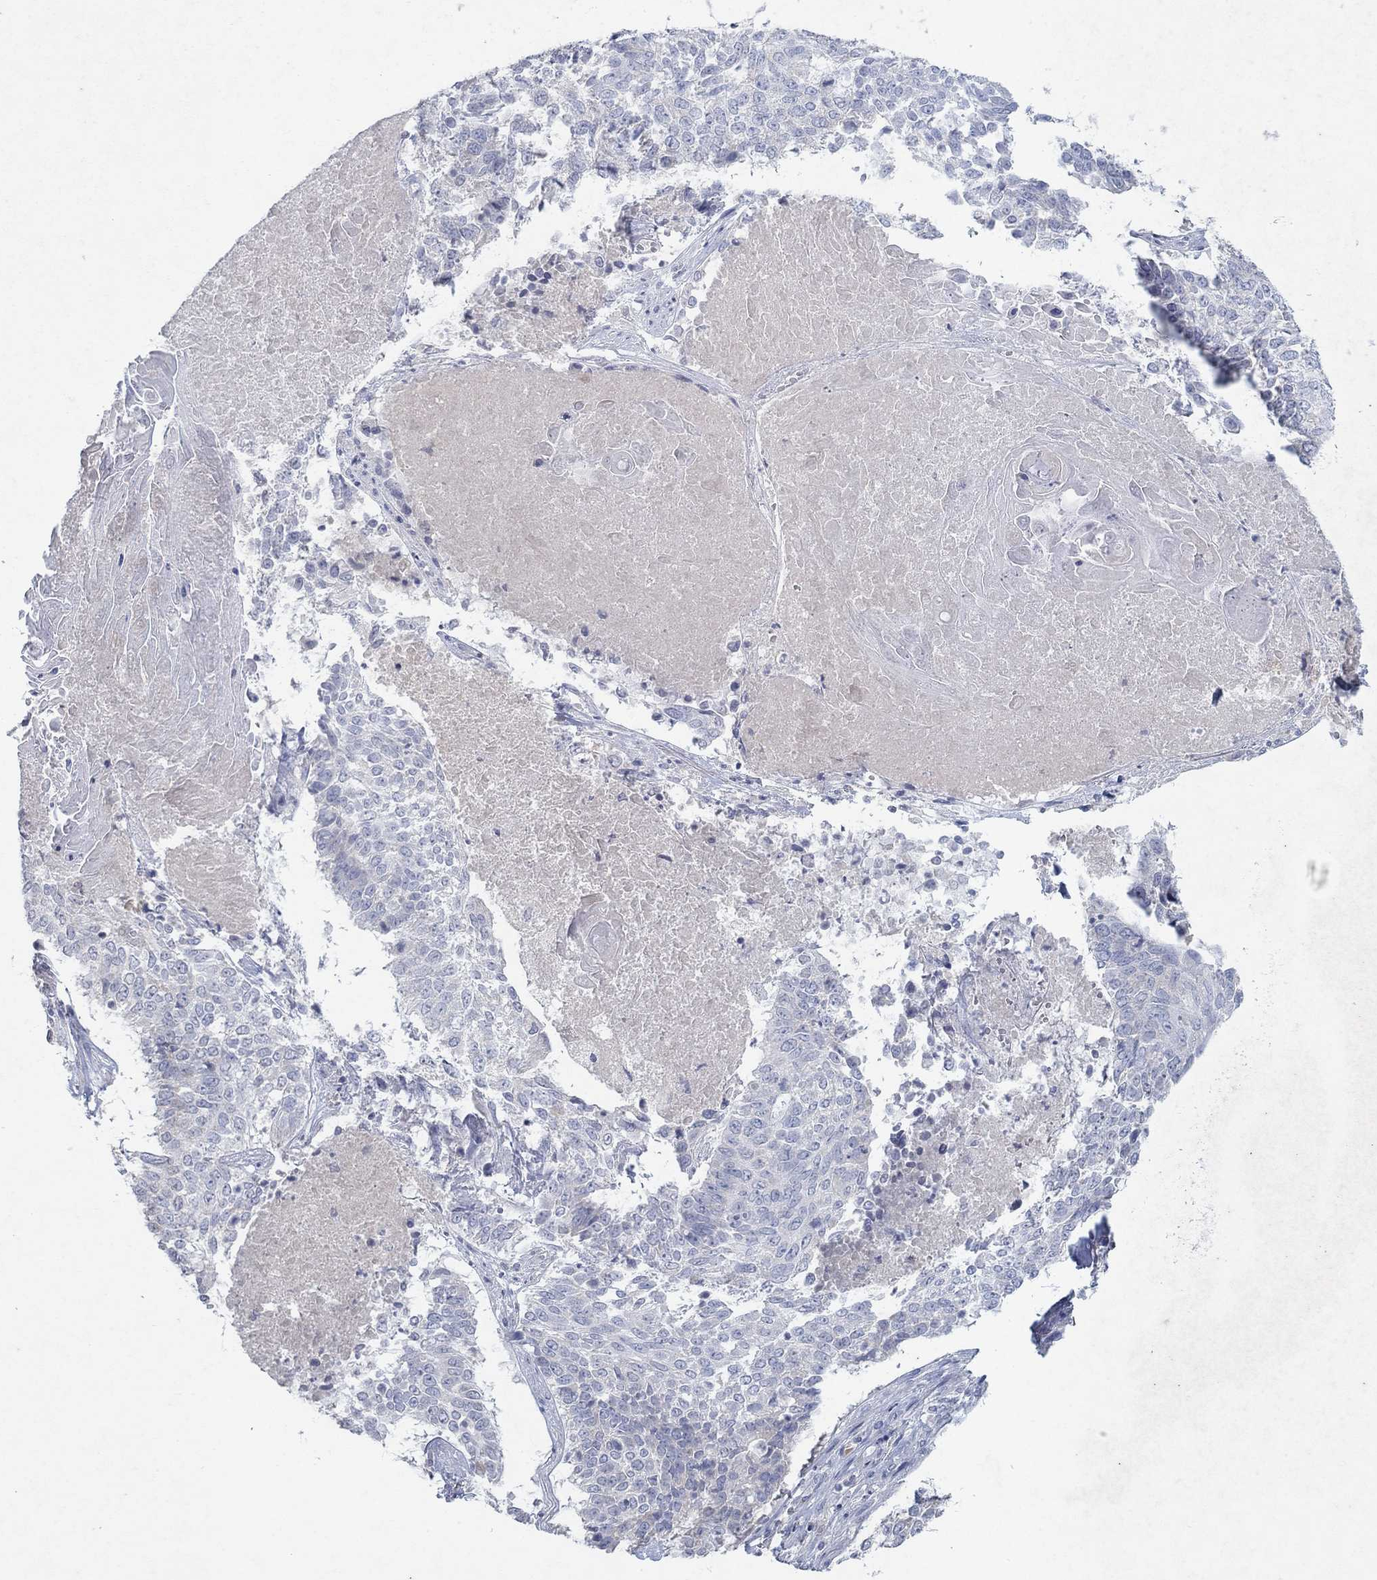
{"staining": {"intensity": "negative", "quantity": "none", "location": "none"}, "tissue": "lung cancer", "cell_type": "Tumor cells", "image_type": "cancer", "snomed": [{"axis": "morphology", "description": "Squamous cell carcinoma, NOS"}, {"axis": "topography", "description": "Lung"}], "caption": "Squamous cell carcinoma (lung) stained for a protein using IHC exhibits no positivity tumor cells.", "gene": "KRT40", "patient": {"sex": "male", "age": 64}}